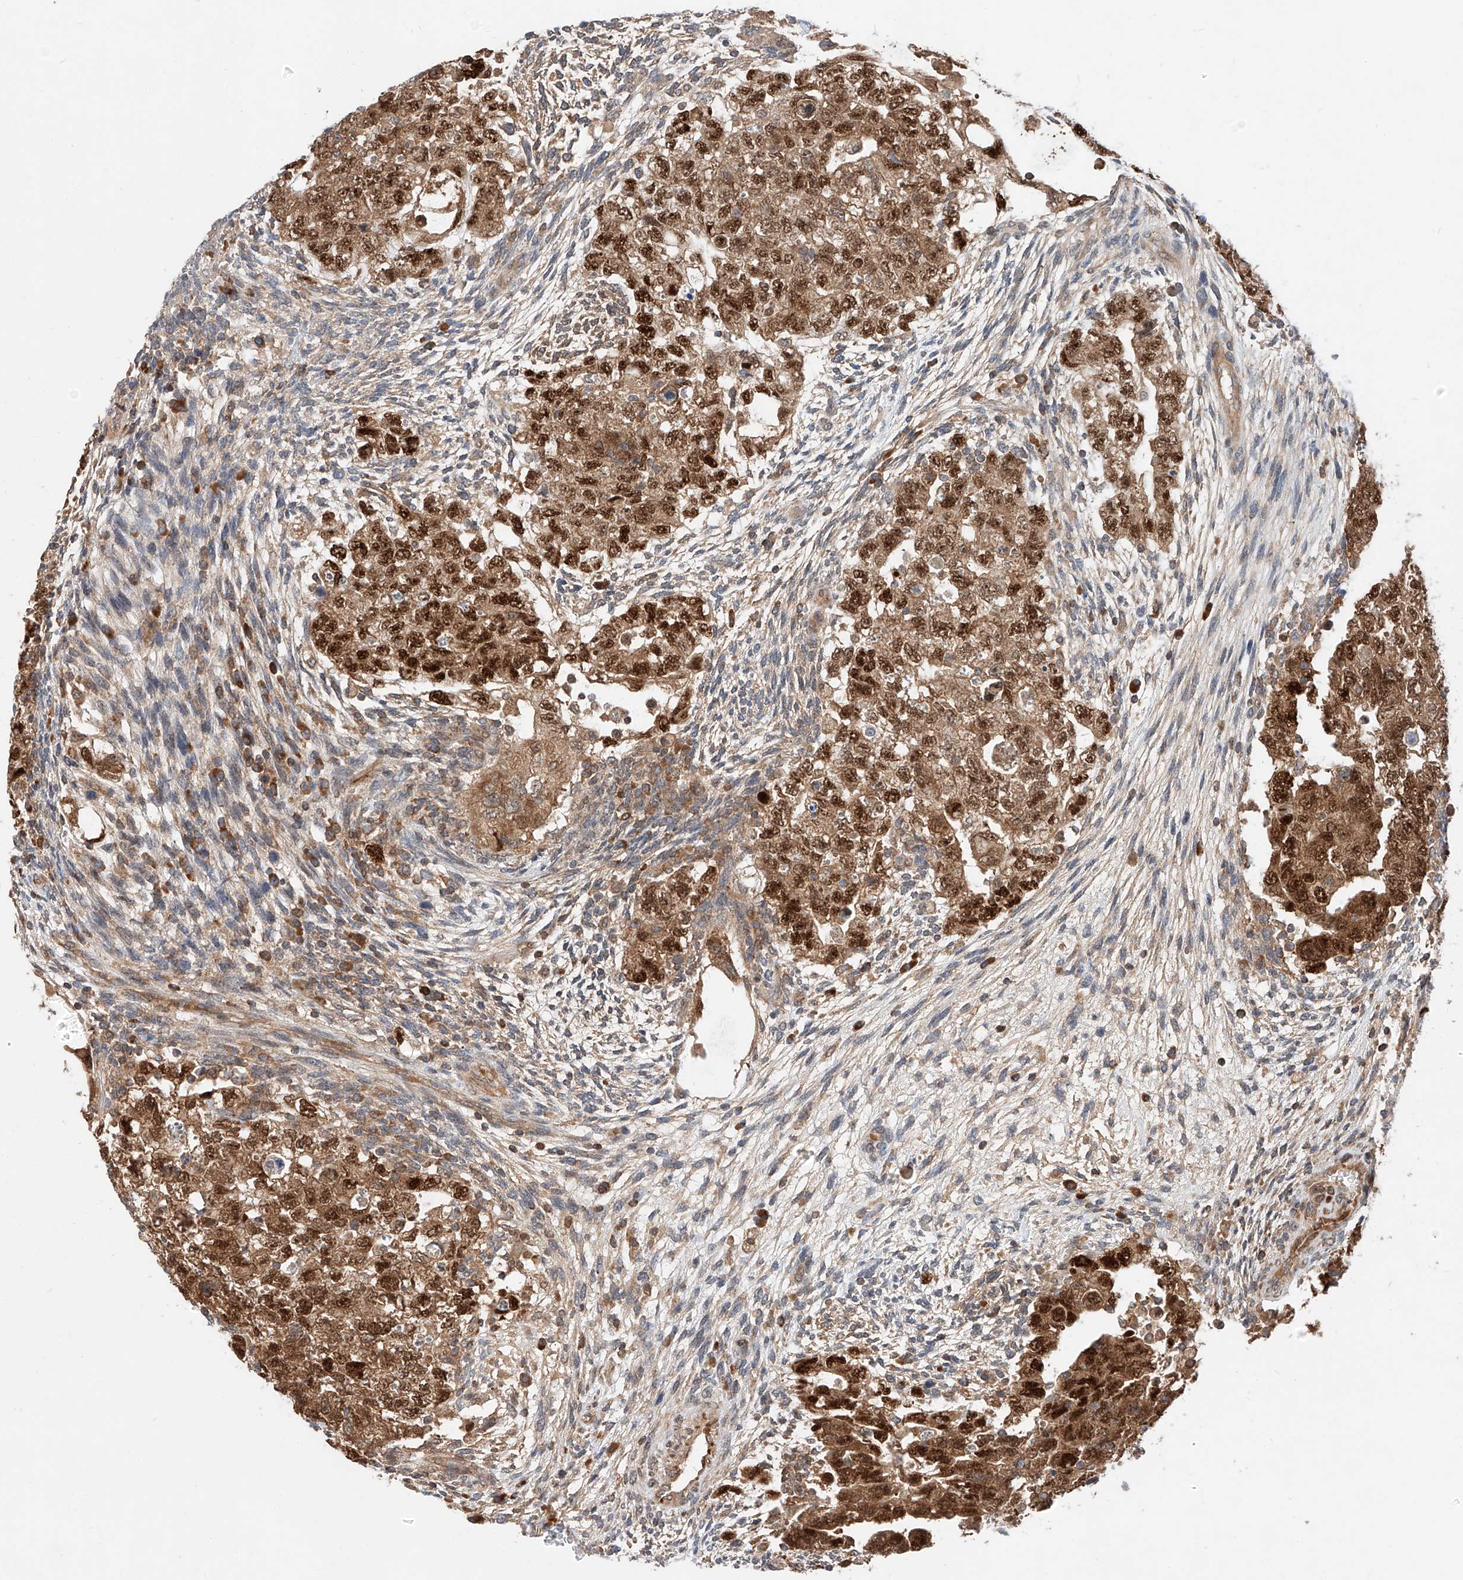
{"staining": {"intensity": "strong", "quantity": ">75%", "location": "cytoplasmic/membranous,nuclear"}, "tissue": "testis cancer", "cell_type": "Tumor cells", "image_type": "cancer", "snomed": [{"axis": "morphology", "description": "Carcinoma, Embryonal, NOS"}, {"axis": "topography", "description": "Testis"}], "caption": "Immunohistochemistry of testis embryonal carcinoma shows high levels of strong cytoplasmic/membranous and nuclear expression in approximately >75% of tumor cells.", "gene": "RUSC1", "patient": {"sex": "male", "age": 36}}